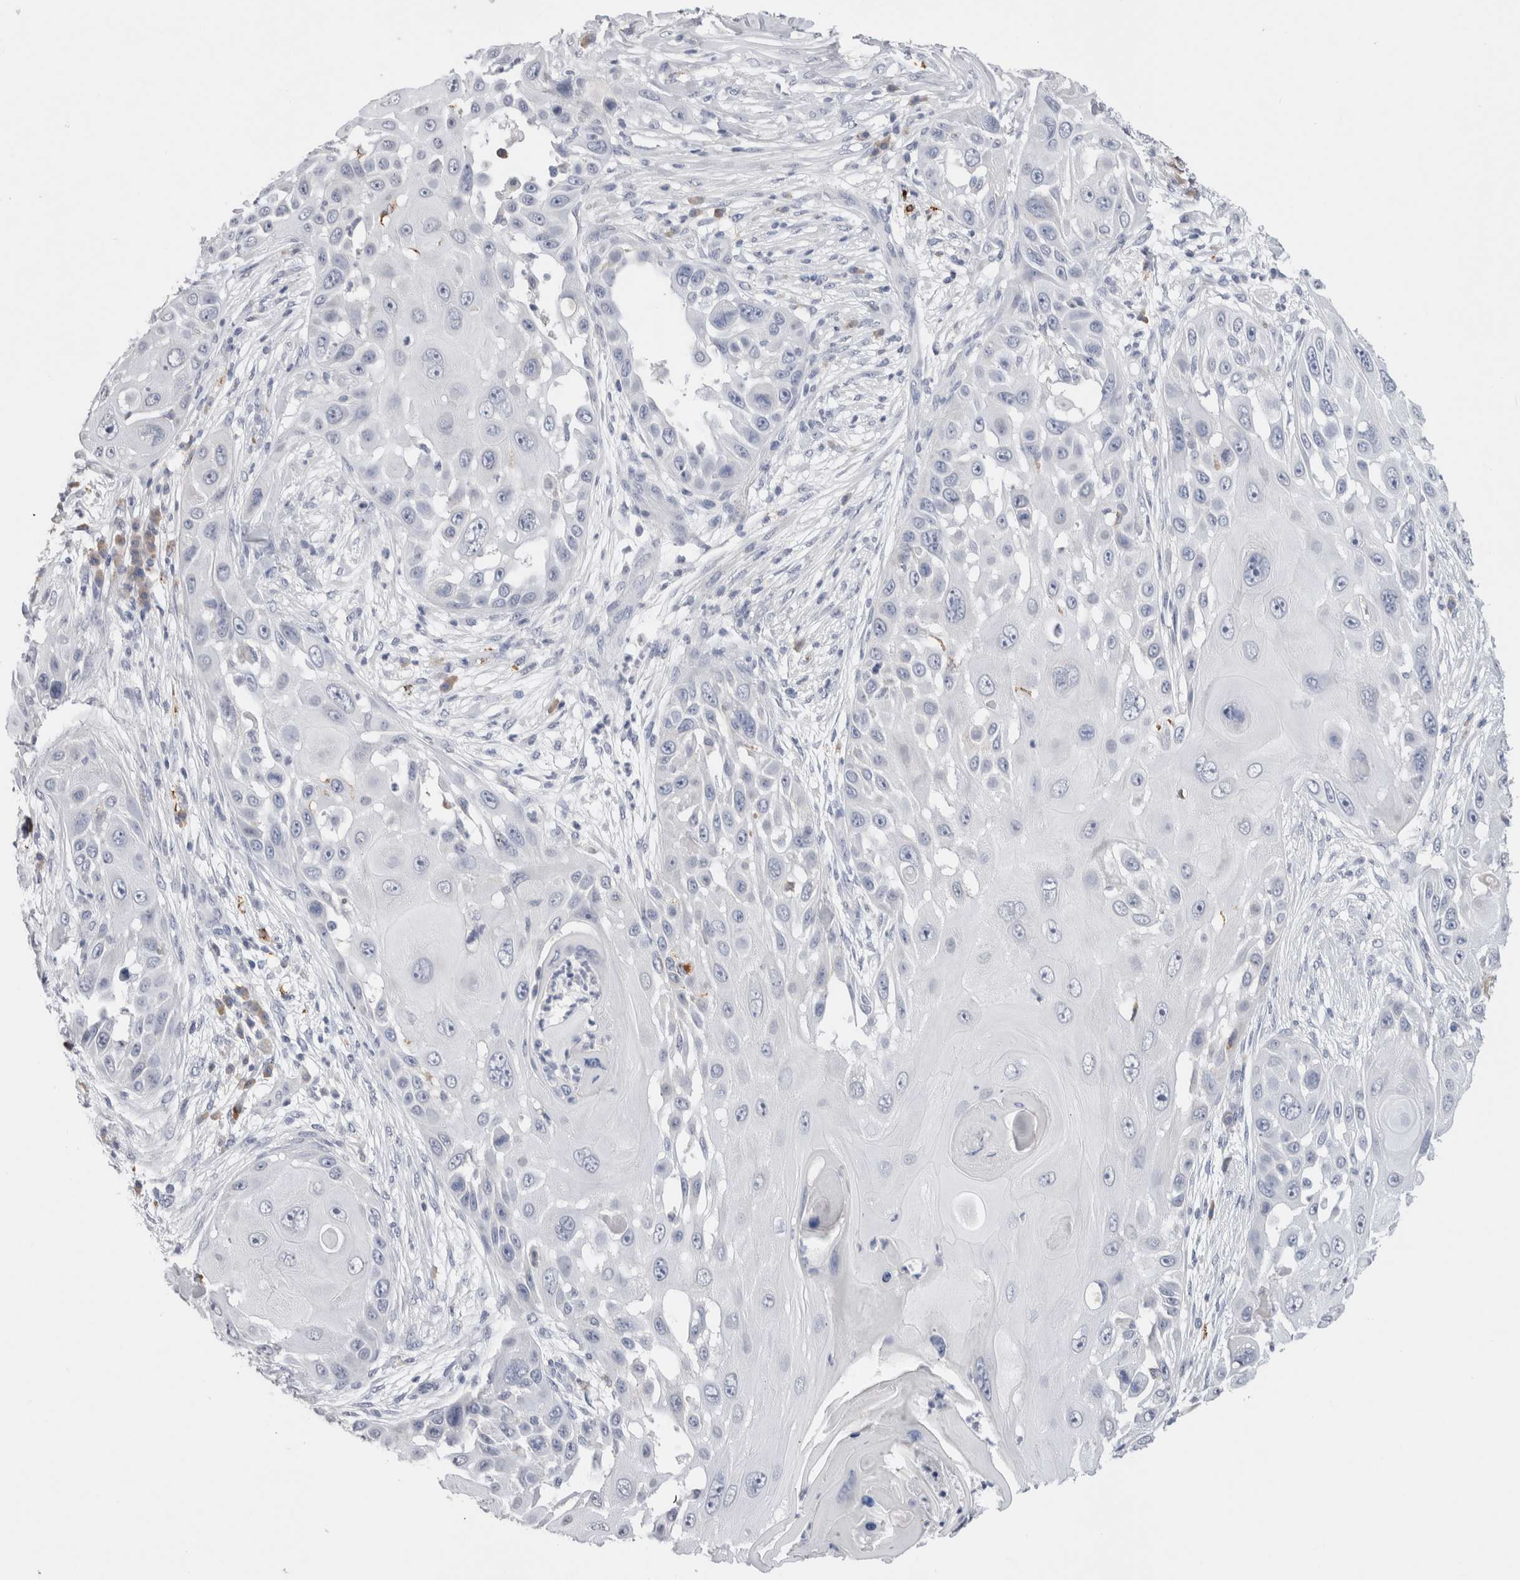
{"staining": {"intensity": "negative", "quantity": "none", "location": "none"}, "tissue": "skin cancer", "cell_type": "Tumor cells", "image_type": "cancer", "snomed": [{"axis": "morphology", "description": "Squamous cell carcinoma, NOS"}, {"axis": "topography", "description": "Skin"}], "caption": "Immunohistochemical staining of skin cancer (squamous cell carcinoma) exhibits no significant staining in tumor cells.", "gene": "LAMP3", "patient": {"sex": "female", "age": 44}}